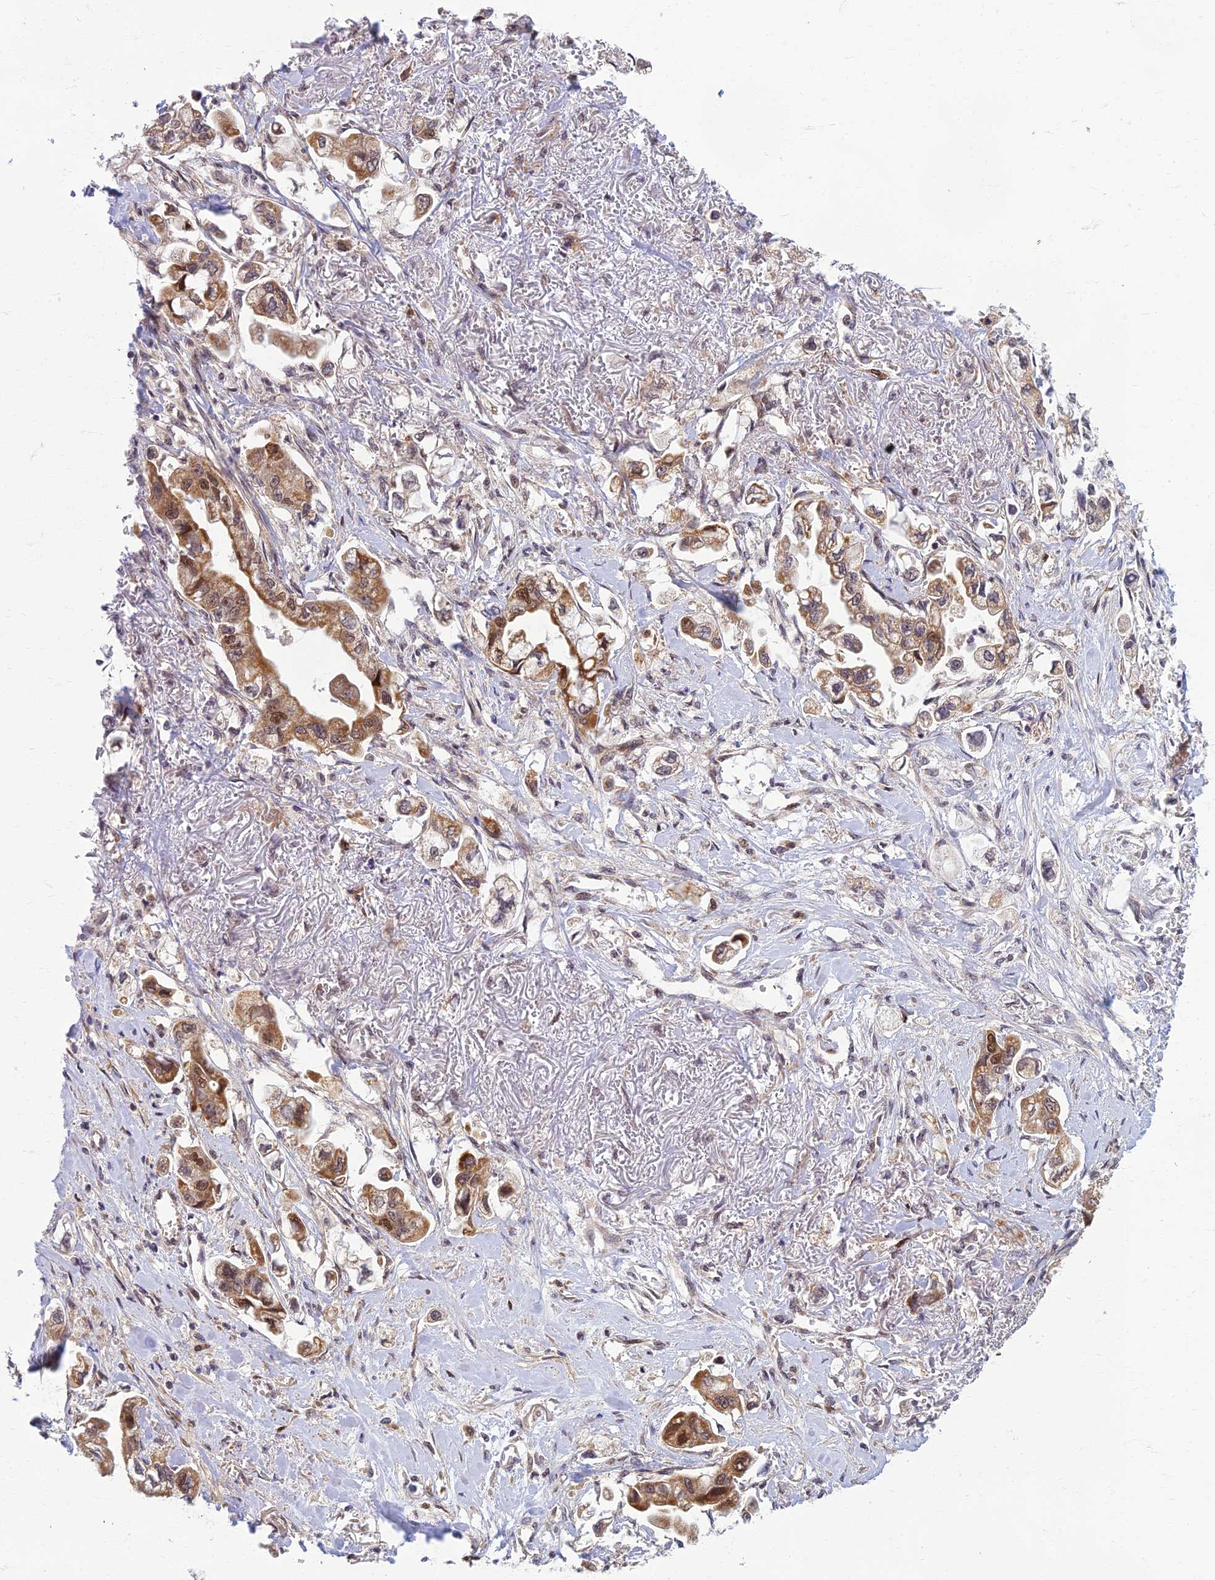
{"staining": {"intensity": "moderate", "quantity": ">75%", "location": "cytoplasmic/membranous,nuclear"}, "tissue": "stomach cancer", "cell_type": "Tumor cells", "image_type": "cancer", "snomed": [{"axis": "morphology", "description": "Adenocarcinoma, NOS"}, {"axis": "topography", "description": "Stomach"}], "caption": "This is a histology image of immunohistochemistry staining of stomach adenocarcinoma, which shows moderate expression in the cytoplasmic/membranous and nuclear of tumor cells.", "gene": "EARS2", "patient": {"sex": "male", "age": 62}}